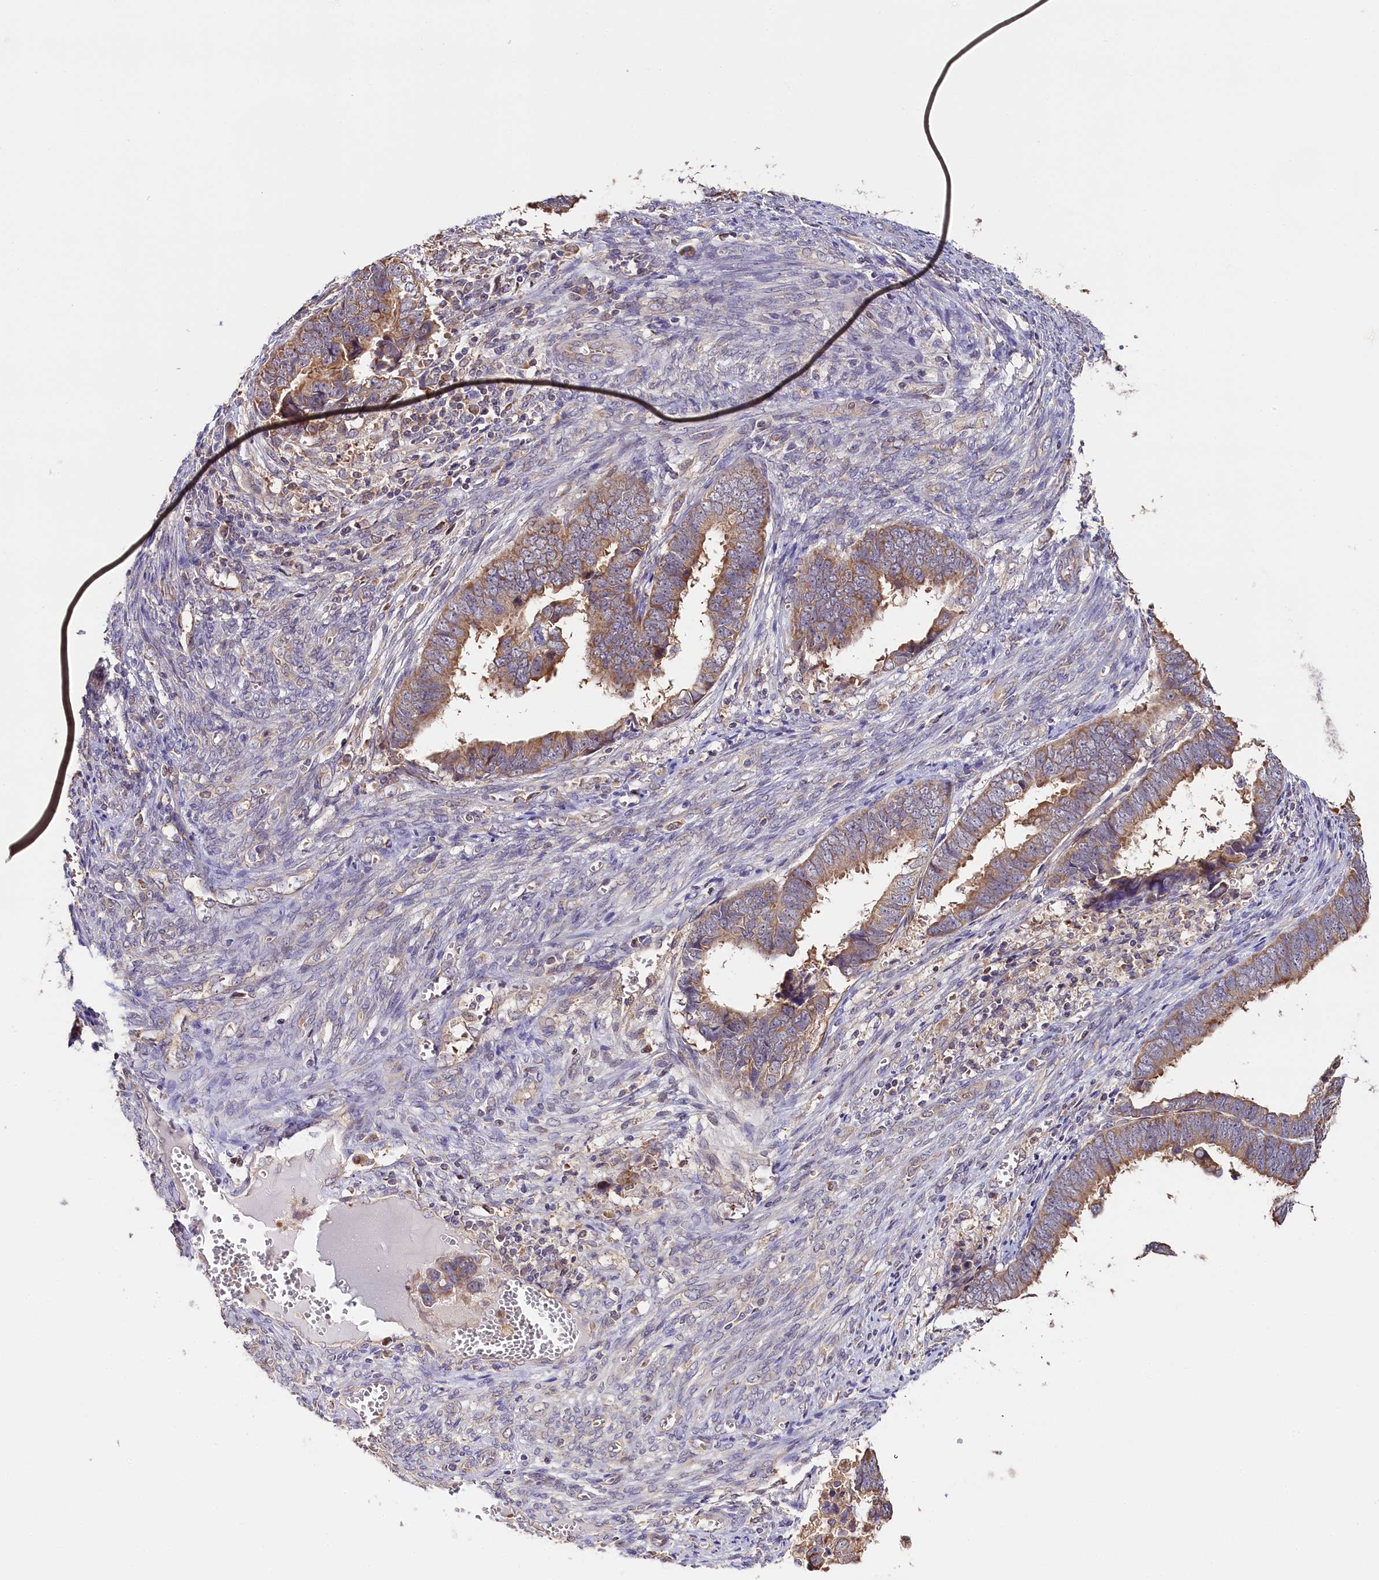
{"staining": {"intensity": "weak", "quantity": ">75%", "location": "cytoplasmic/membranous"}, "tissue": "endometrial cancer", "cell_type": "Tumor cells", "image_type": "cancer", "snomed": [{"axis": "morphology", "description": "Adenocarcinoma, NOS"}, {"axis": "topography", "description": "Endometrium"}], "caption": "Brown immunohistochemical staining in human adenocarcinoma (endometrial) reveals weak cytoplasmic/membranous positivity in approximately >75% of tumor cells.", "gene": "KATNB1", "patient": {"sex": "female", "age": 75}}